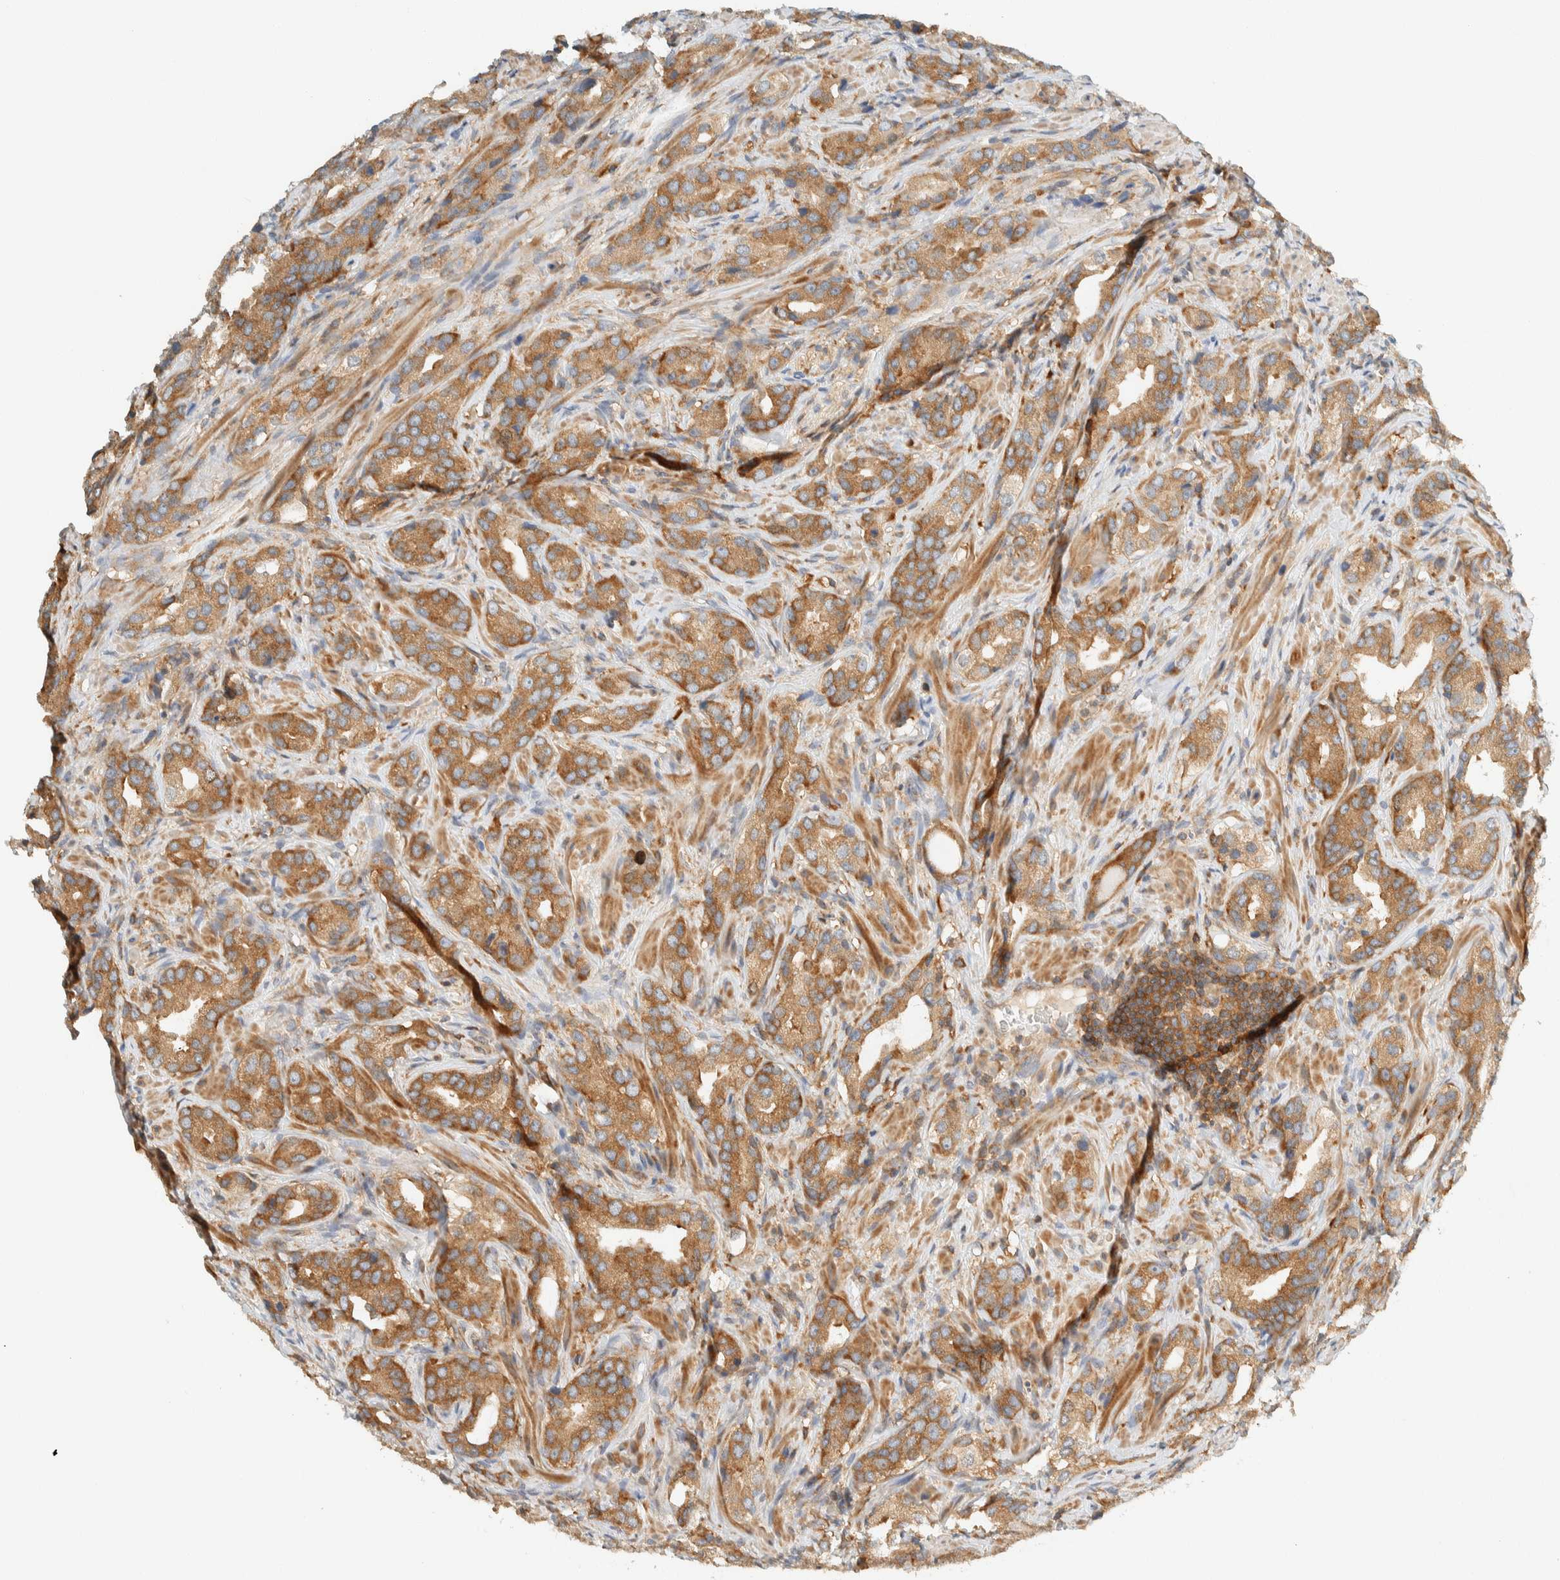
{"staining": {"intensity": "moderate", "quantity": ">75%", "location": "cytoplasmic/membranous"}, "tissue": "prostate cancer", "cell_type": "Tumor cells", "image_type": "cancer", "snomed": [{"axis": "morphology", "description": "Adenocarcinoma, High grade"}, {"axis": "topography", "description": "Prostate"}], "caption": "Immunohistochemistry (IHC) of human prostate high-grade adenocarcinoma displays medium levels of moderate cytoplasmic/membranous staining in approximately >75% of tumor cells. (Stains: DAB (3,3'-diaminobenzidine) in brown, nuclei in blue, Microscopy: brightfield microscopy at high magnification).", "gene": "ARFGEF1", "patient": {"sex": "male", "age": 63}}